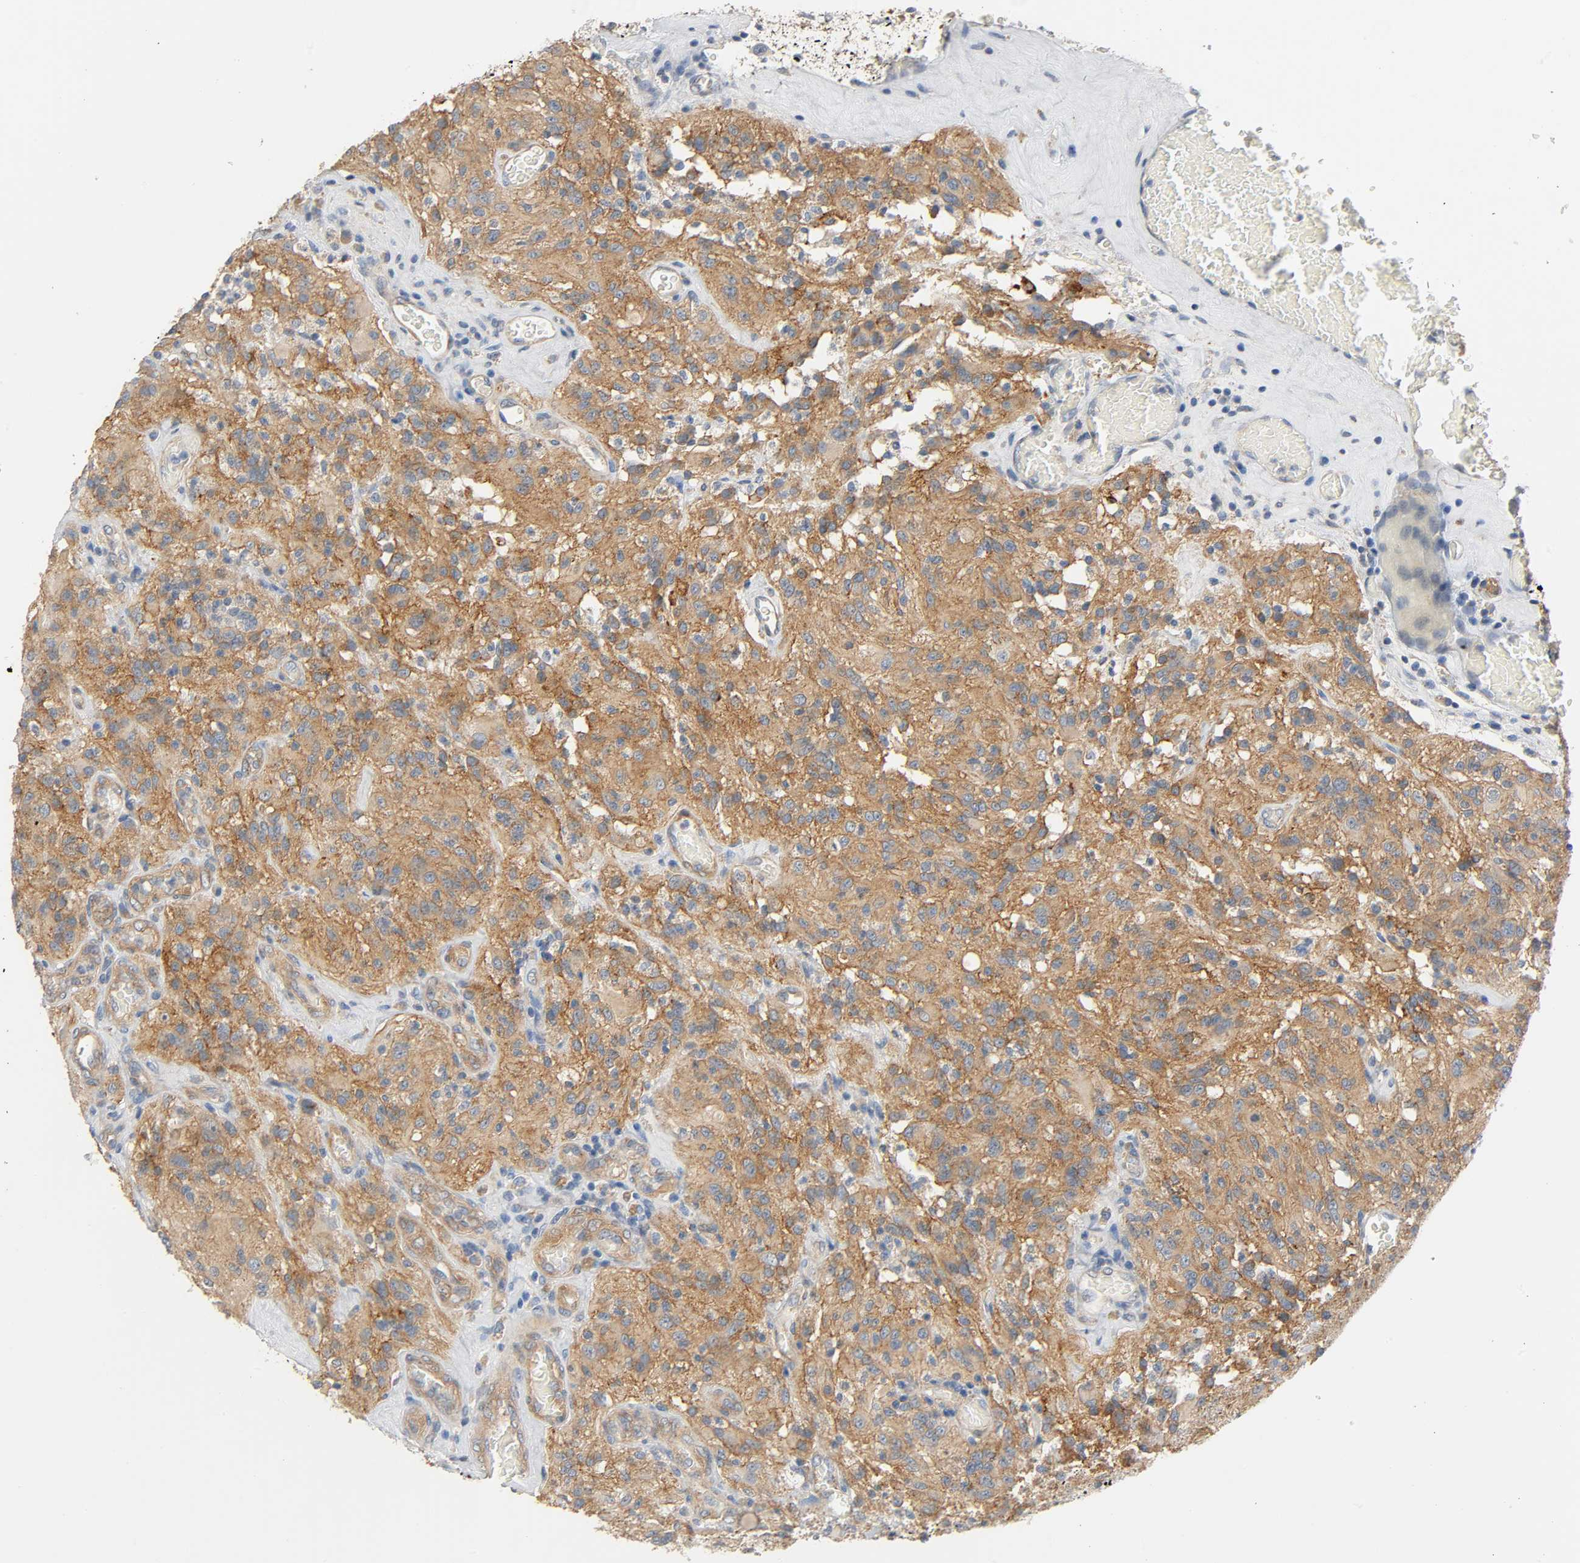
{"staining": {"intensity": "strong", "quantity": ">75%", "location": "cytoplasmic/membranous"}, "tissue": "glioma", "cell_type": "Tumor cells", "image_type": "cancer", "snomed": [{"axis": "morphology", "description": "Normal tissue, NOS"}, {"axis": "morphology", "description": "Glioma, malignant, High grade"}, {"axis": "topography", "description": "Cerebral cortex"}], "caption": "An image of human high-grade glioma (malignant) stained for a protein displays strong cytoplasmic/membranous brown staining in tumor cells.", "gene": "ARPC1A", "patient": {"sex": "male", "age": 56}}